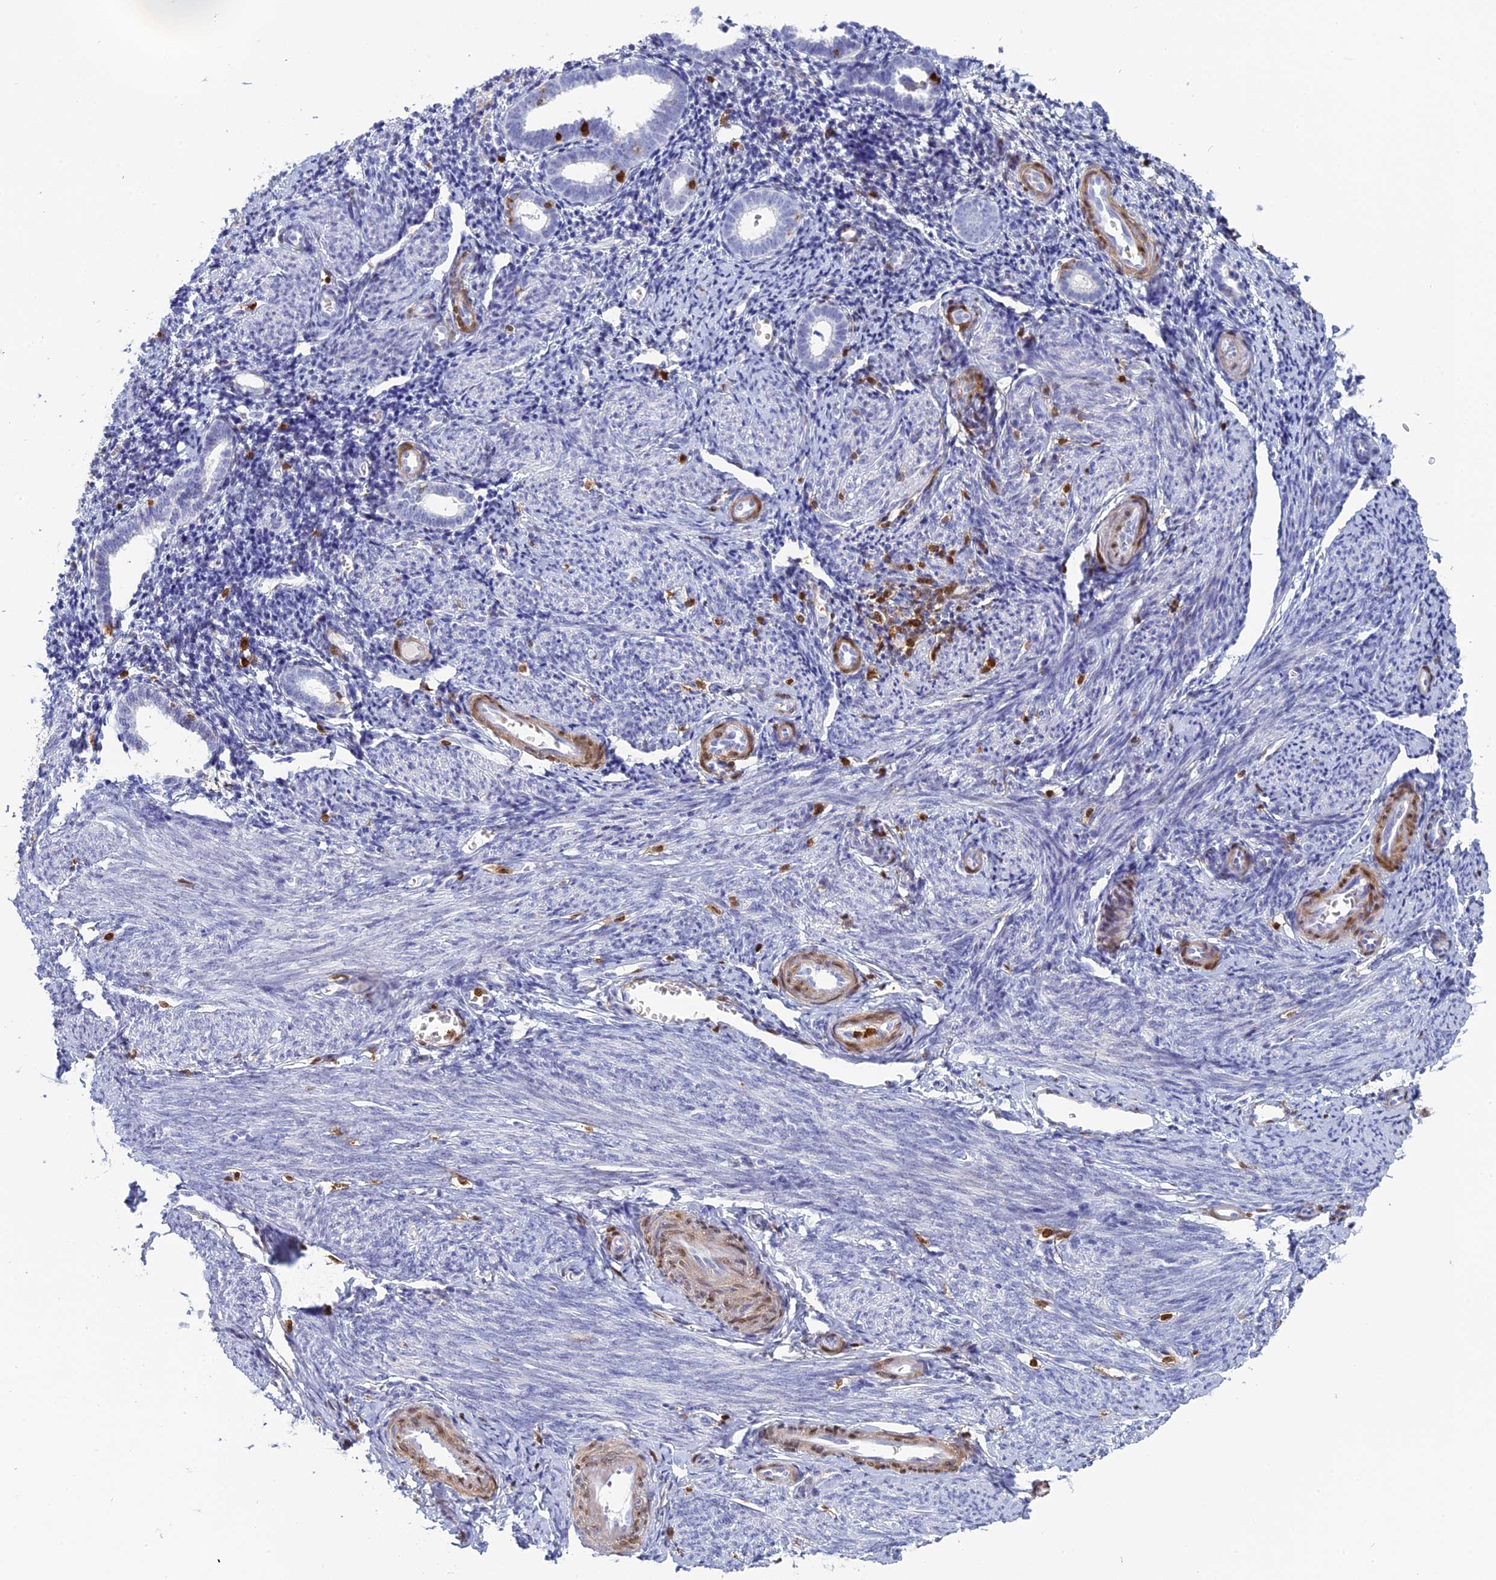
{"staining": {"intensity": "negative", "quantity": "none", "location": "none"}, "tissue": "endometrium", "cell_type": "Cells in endometrial stroma", "image_type": "normal", "snomed": [{"axis": "morphology", "description": "Normal tissue, NOS"}, {"axis": "topography", "description": "Endometrium"}], "caption": "High power microscopy micrograph of an immunohistochemistry micrograph of unremarkable endometrium, revealing no significant staining in cells in endometrial stroma.", "gene": "PGBD4", "patient": {"sex": "female", "age": 56}}